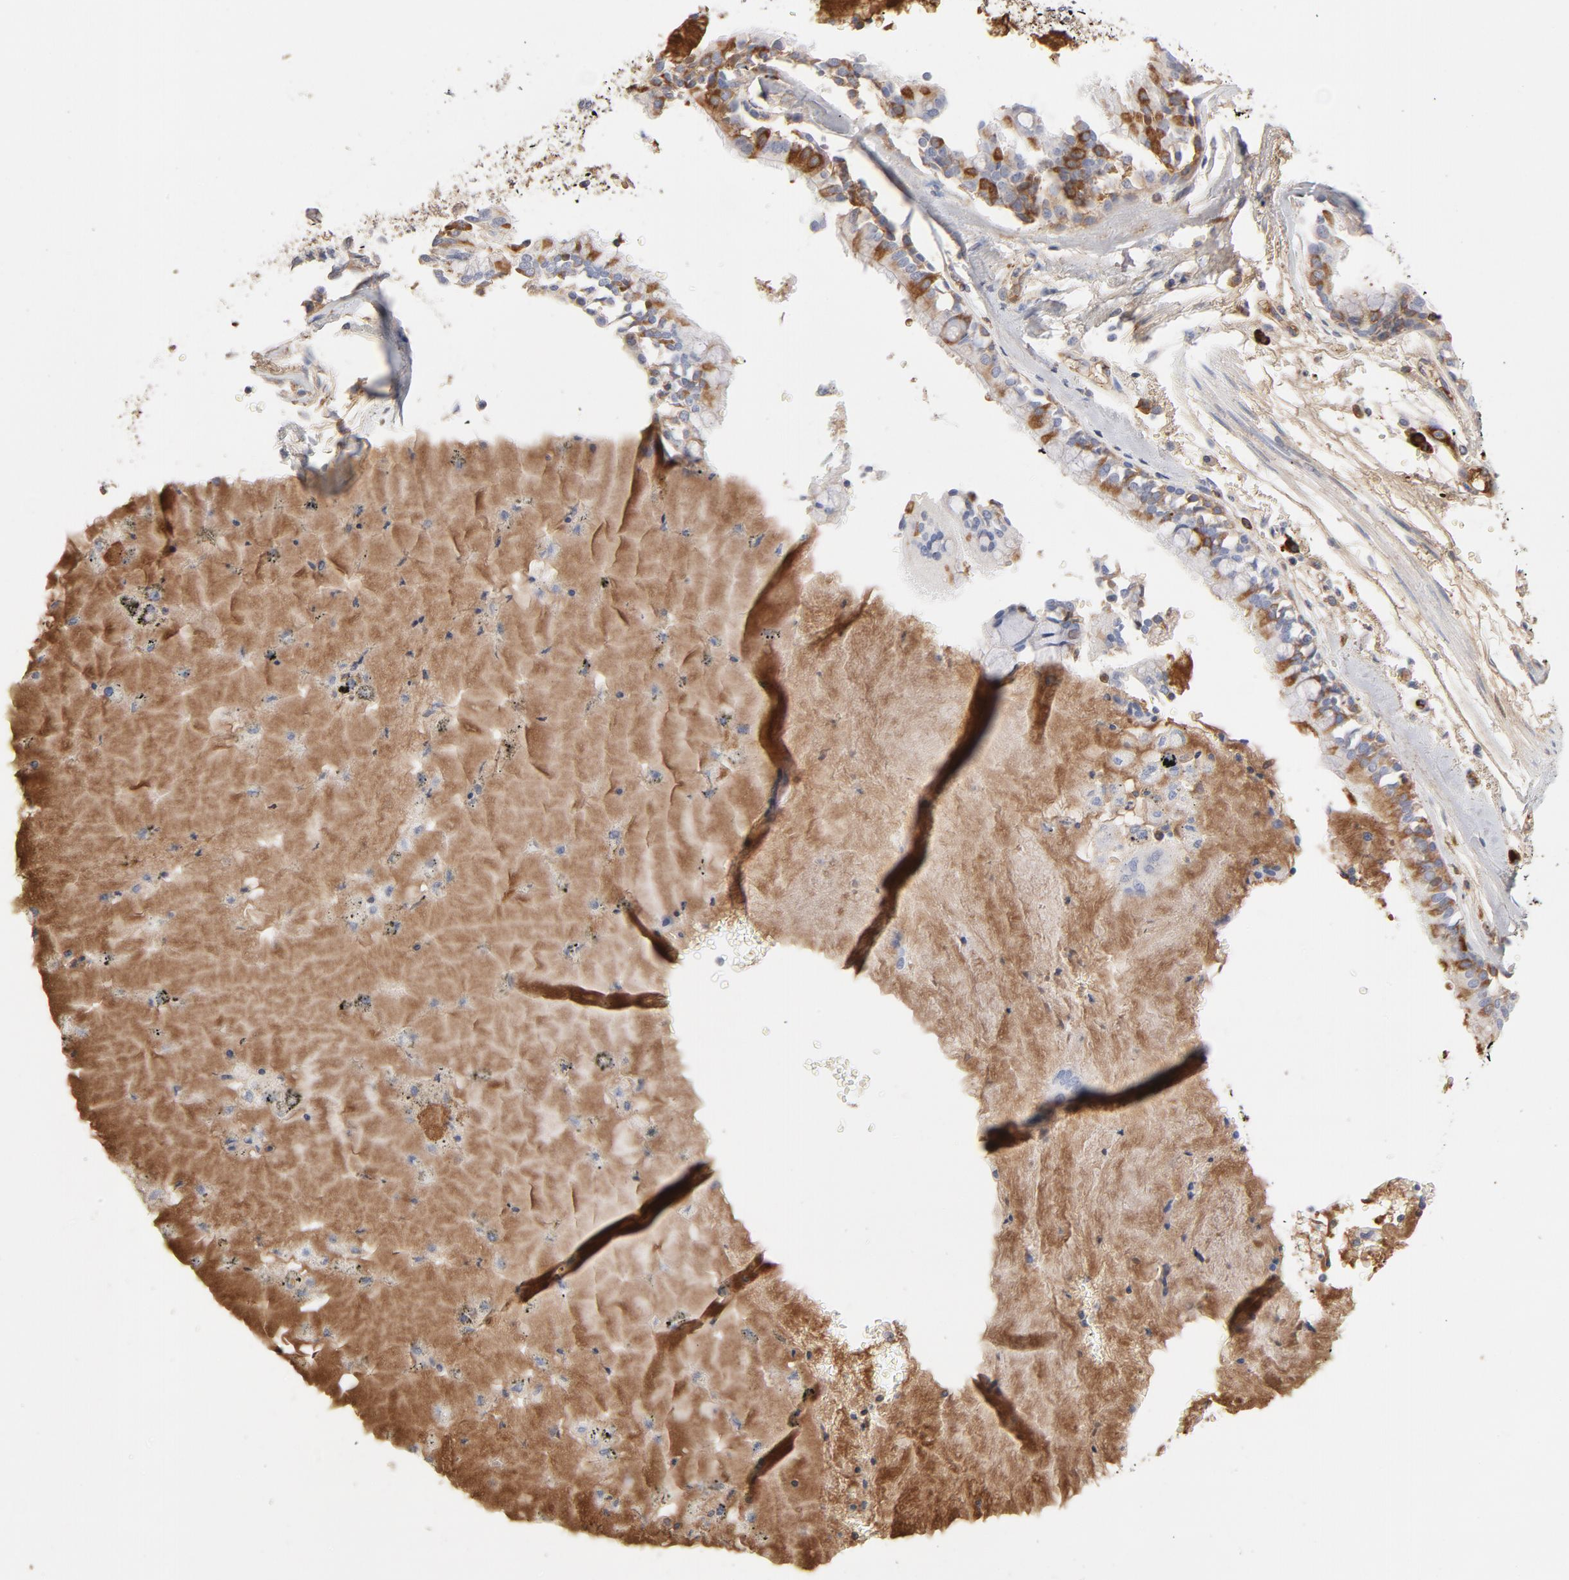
{"staining": {"intensity": "moderate", "quantity": "<25%", "location": "cytoplasmic/membranous"}, "tissue": "bronchus", "cell_type": "Respiratory epithelial cells", "image_type": "normal", "snomed": [{"axis": "morphology", "description": "Normal tissue, NOS"}, {"axis": "topography", "description": "Bronchus"}, {"axis": "topography", "description": "Lung"}], "caption": "Immunohistochemical staining of unremarkable bronchus shows <25% levels of moderate cytoplasmic/membranous protein expression in approximately <25% of respiratory epithelial cells.", "gene": "PLAT", "patient": {"sex": "female", "age": 56}}